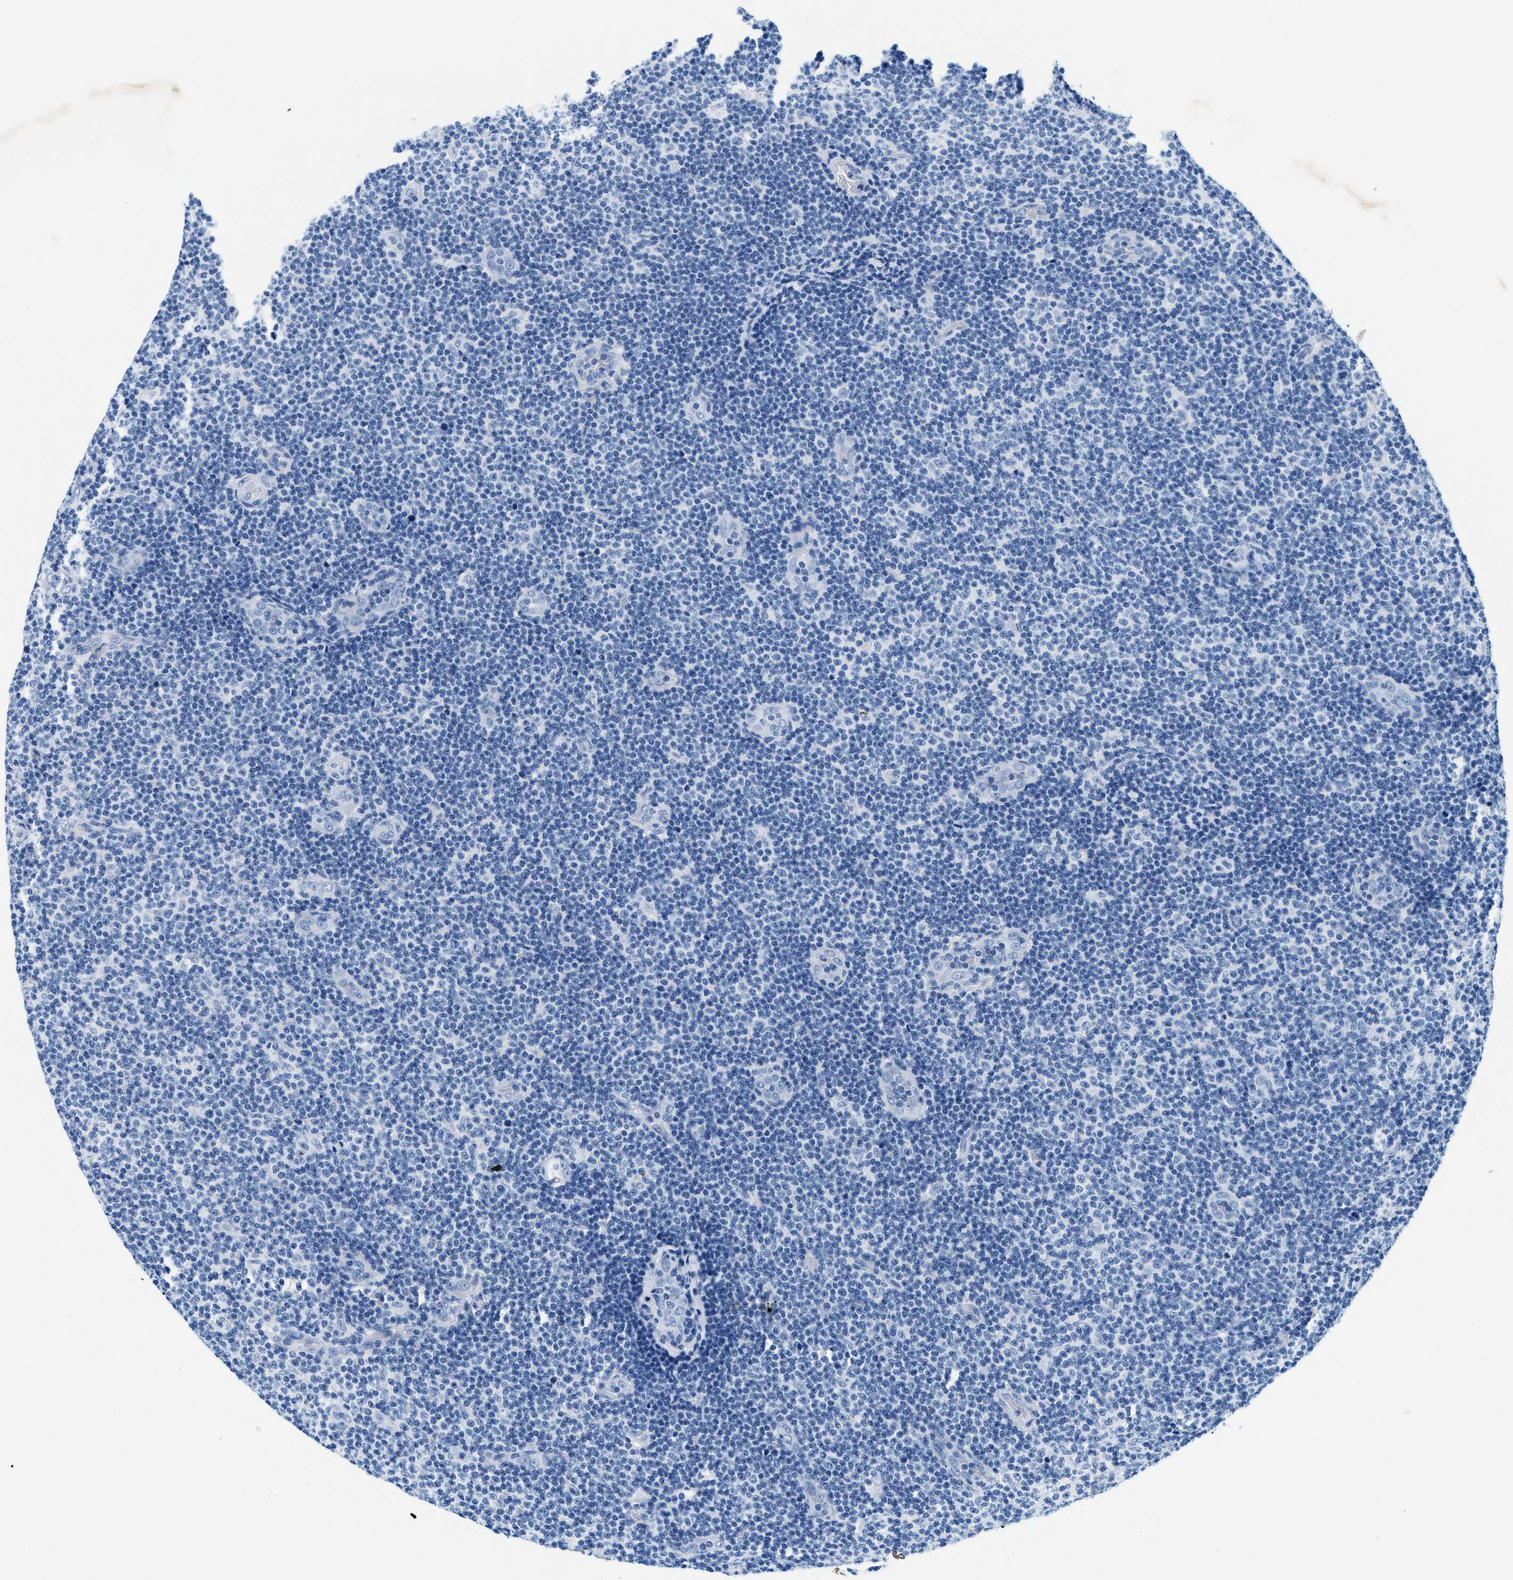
{"staining": {"intensity": "negative", "quantity": "none", "location": "none"}, "tissue": "lymphoma", "cell_type": "Tumor cells", "image_type": "cancer", "snomed": [{"axis": "morphology", "description": "Malignant lymphoma, non-Hodgkin's type, Low grade"}, {"axis": "topography", "description": "Lymph node"}], "caption": "Image shows no protein expression in tumor cells of lymphoma tissue.", "gene": "STXBP2", "patient": {"sex": "male", "age": 83}}